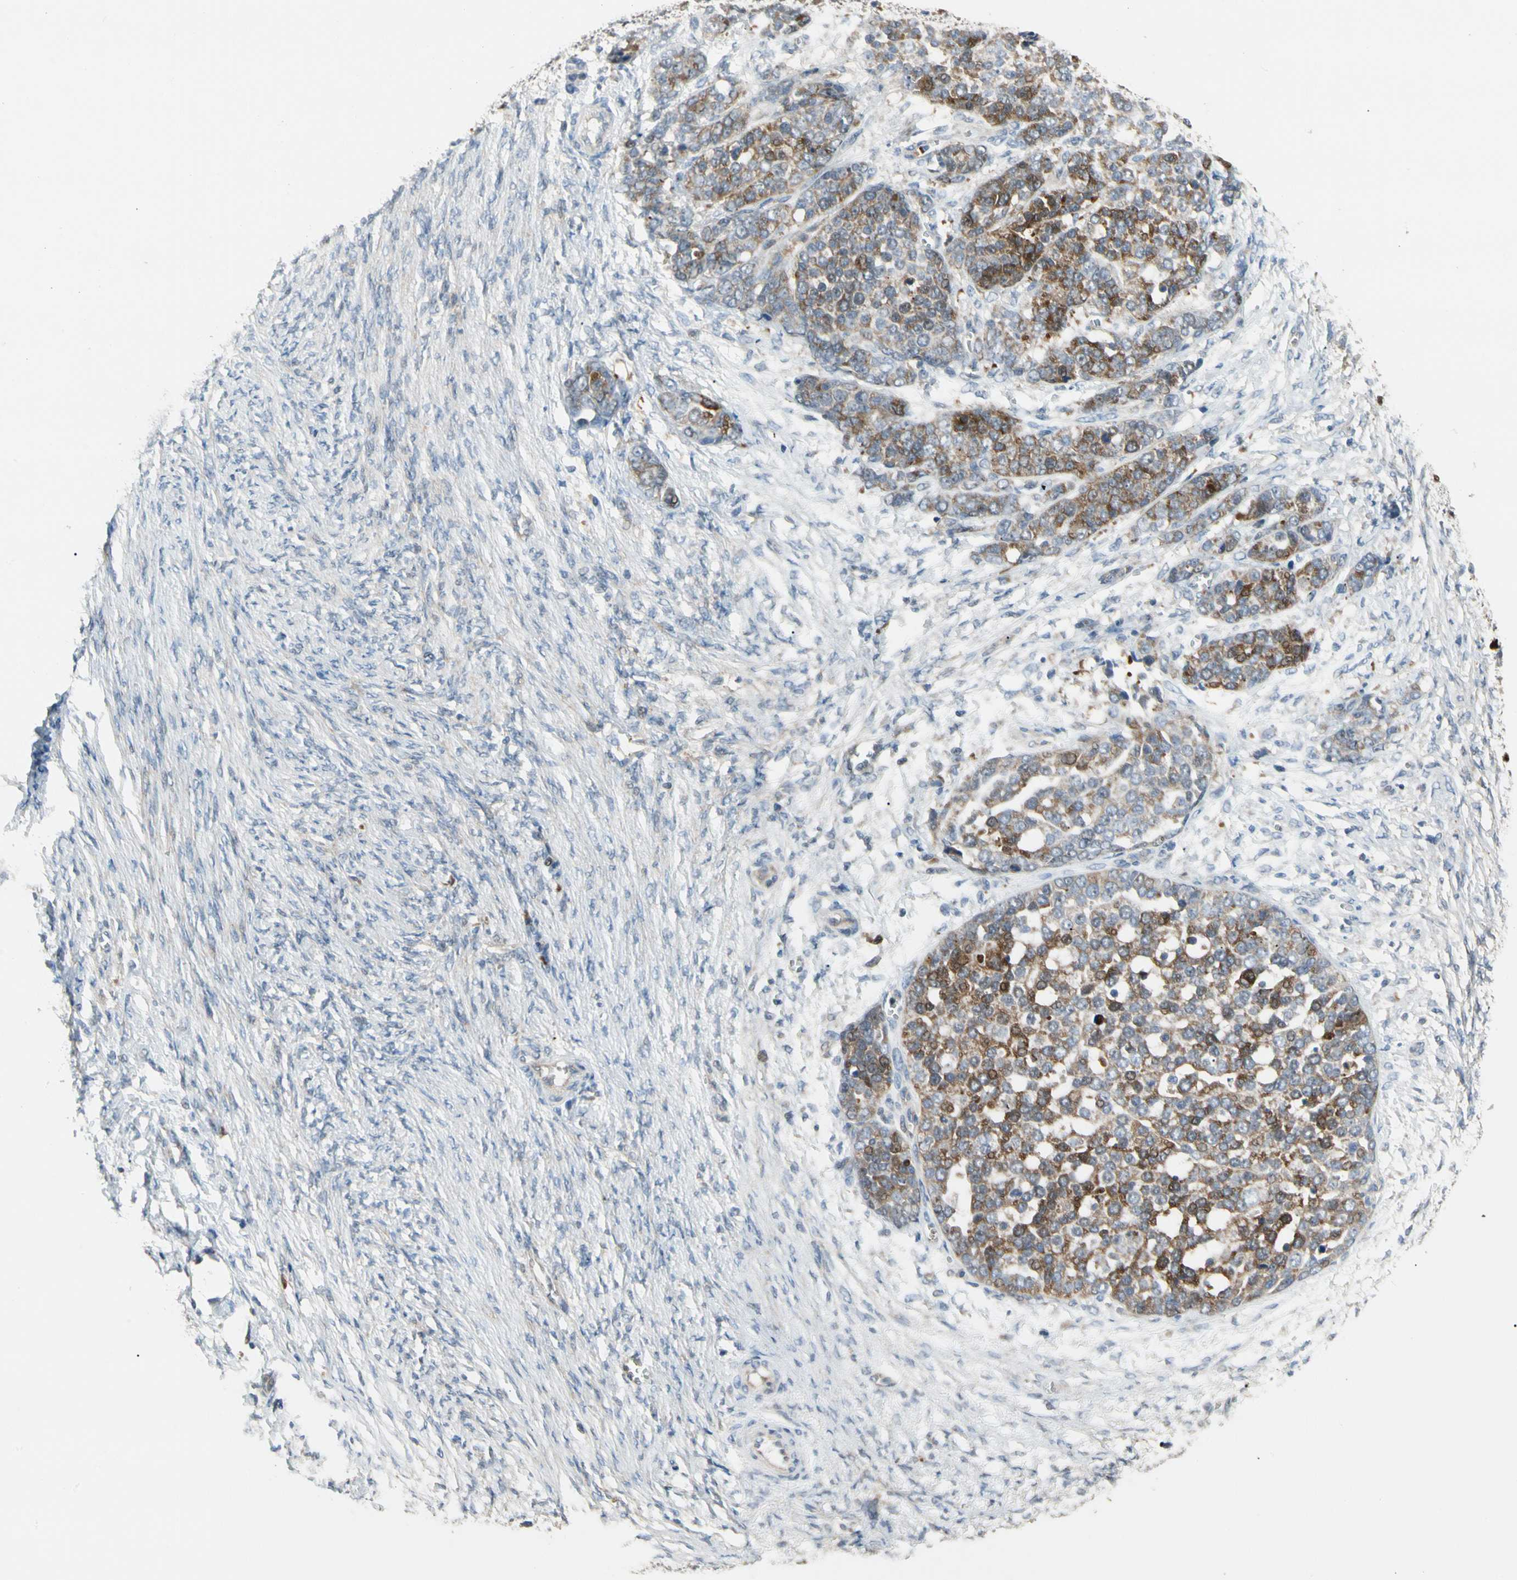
{"staining": {"intensity": "moderate", "quantity": ">75%", "location": "cytoplasmic/membranous"}, "tissue": "ovarian cancer", "cell_type": "Tumor cells", "image_type": "cancer", "snomed": [{"axis": "morphology", "description": "Cystadenocarcinoma, serous, NOS"}, {"axis": "topography", "description": "Ovary"}], "caption": "Immunohistochemical staining of ovarian cancer reveals medium levels of moderate cytoplasmic/membranous expression in about >75% of tumor cells. The staining was performed using DAB (3,3'-diaminobenzidine) to visualize the protein expression in brown, while the nuclei were stained in blue with hematoxylin (Magnification: 20x).", "gene": "HMGCR", "patient": {"sex": "female", "age": 44}}